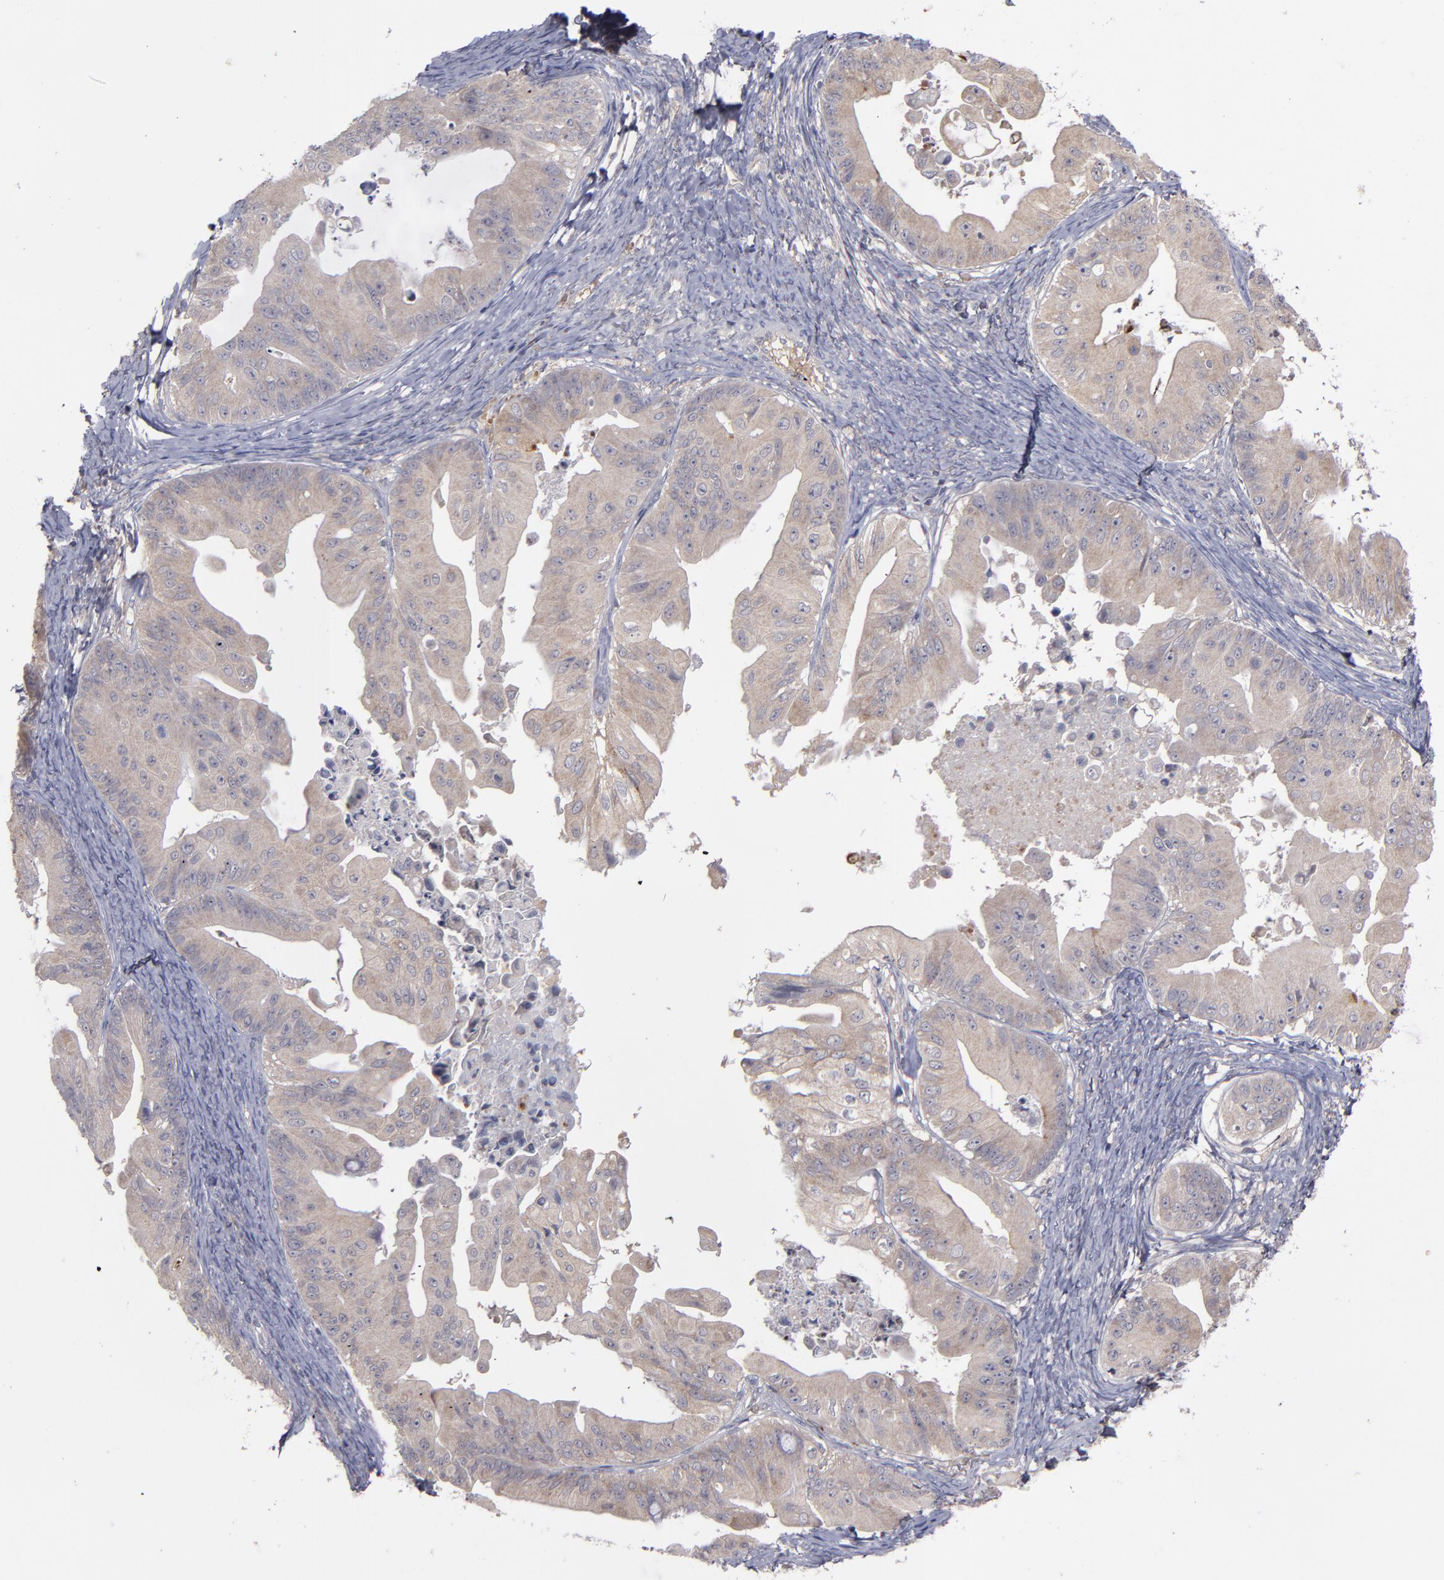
{"staining": {"intensity": "weak", "quantity": ">75%", "location": "cytoplasmic/membranous"}, "tissue": "ovarian cancer", "cell_type": "Tumor cells", "image_type": "cancer", "snomed": [{"axis": "morphology", "description": "Cystadenocarcinoma, mucinous, NOS"}, {"axis": "topography", "description": "Ovary"}], "caption": "Protein staining of ovarian mucinous cystadenocarcinoma tissue exhibits weak cytoplasmic/membranous positivity in about >75% of tumor cells. (Stains: DAB (3,3'-diaminobenzidine) in brown, nuclei in blue, Microscopy: brightfield microscopy at high magnification).", "gene": "MMP11", "patient": {"sex": "female", "age": 37}}